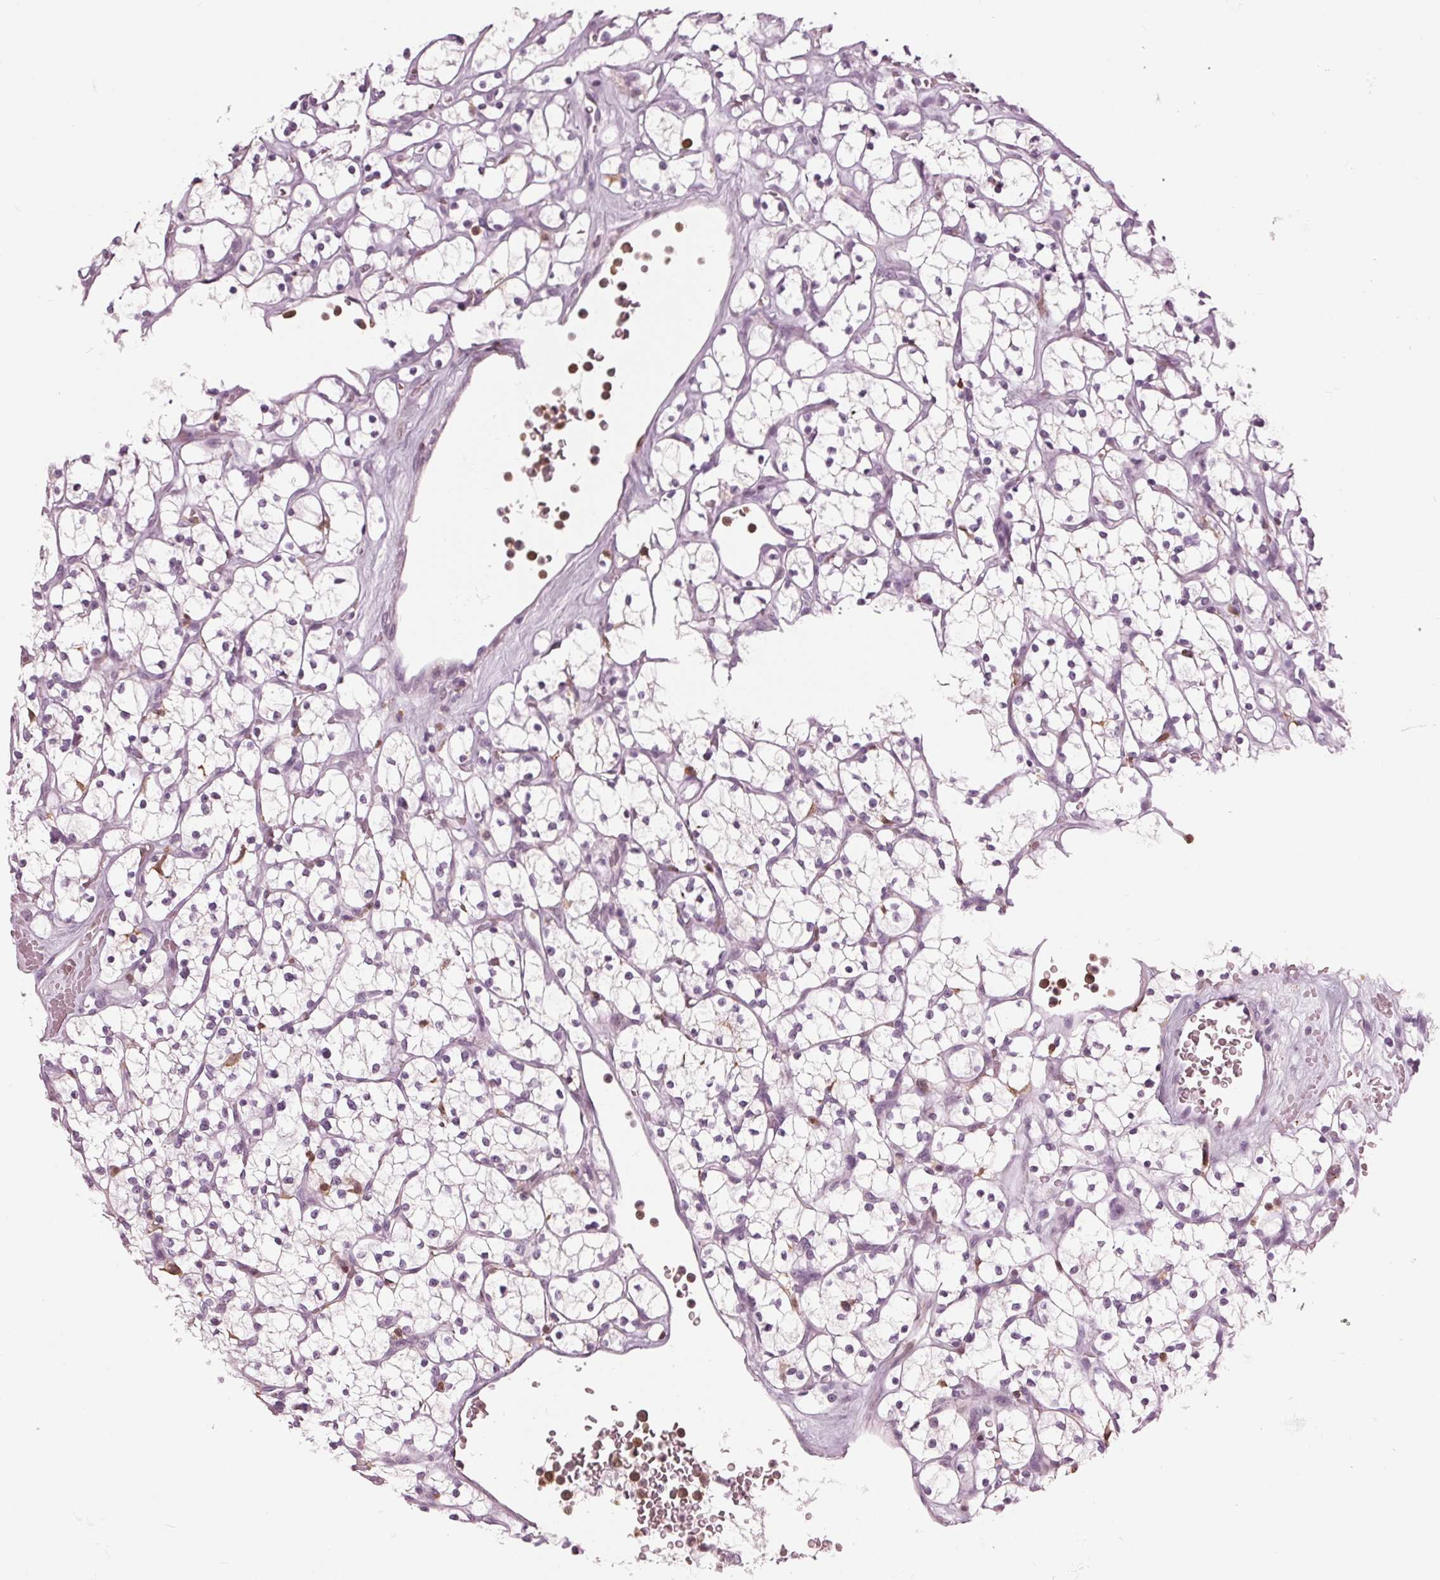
{"staining": {"intensity": "negative", "quantity": "none", "location": "none"}, "tissue": "renal cancer", "cell_type": "Tumor cells", "image_type": "cancer", "snomed": [{"axis": "morphology", "description": "Adenocarcinoma, NOS"}, {"axis": "topography", "description": "Kidney"}], "caption": "High power microscopy micrograph of an IHC histopathology image of renal cancer, revealing no significant expression in tumor cells.", "gene": "BTLA", "patient": {"sex": "female", "age": 64}}